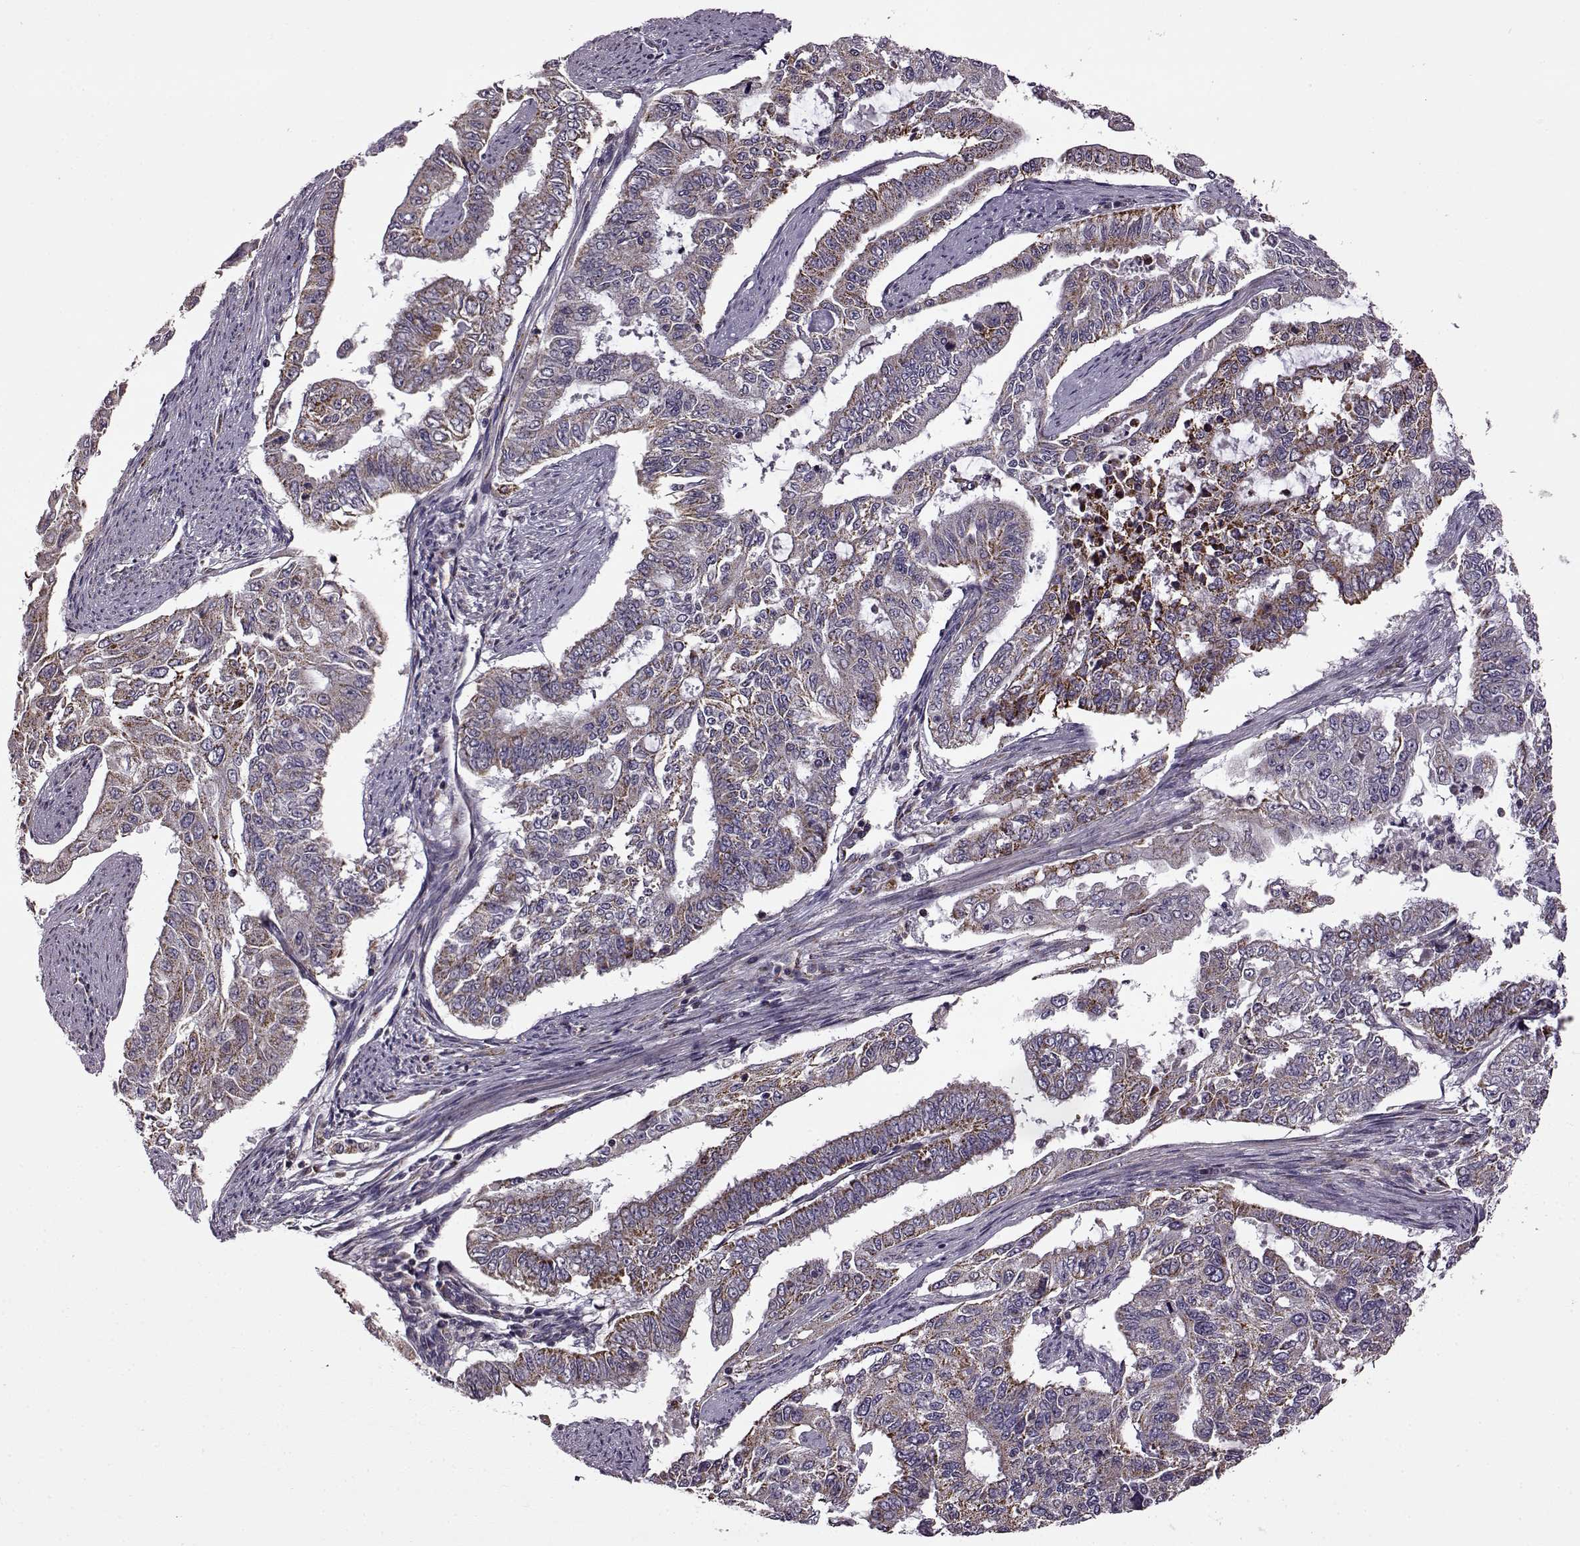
{"staining": {"intensity": "moderate", "quantity": ">75%", "location": "cytoplasmic/membranous"}, "tissue": "endometrial cancer", "cell_type": "Tumor cells", "image_type": "cancer", "snomed": [{"axis": "morphology", "description": "Adenocarcinoma, NOS"}, {"axis": "topography", "description": "Uterus"}], "caption": "IHC (DAB) staining of human endometrial cancer (adenocarcinoma) demonstrates moderate cytoplasmic/membranous protein staining in approximately >75% of tumor cells.", "gene": "MTSS1", "patient": {"sex": "female", "age": 59}}